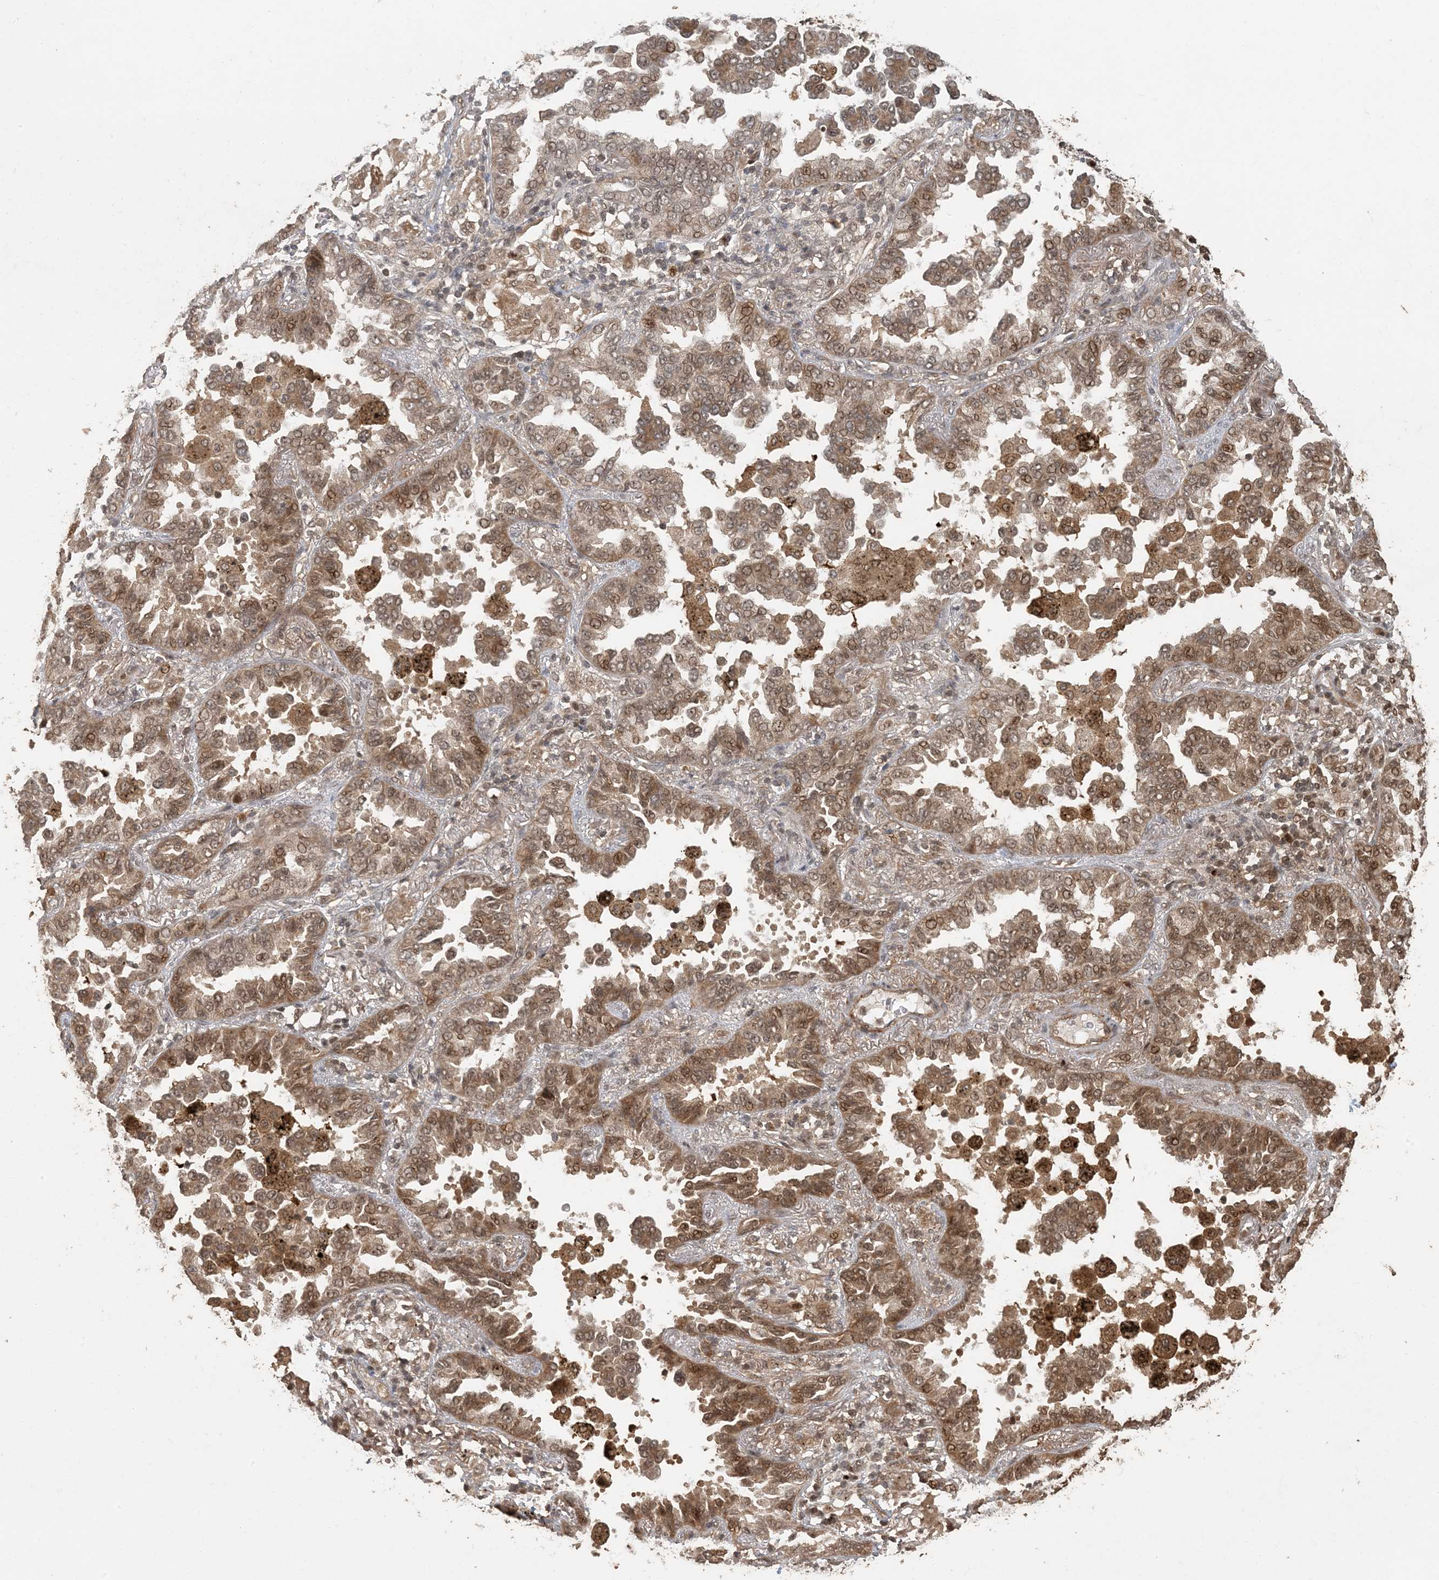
{"staining": {"intensity": "moderate", "quantity": ">75%", "location": "cytoplasmic/membranous,nuclear"}, "tissue": "lung cancer", "cell_type": "Tumor cells", "image_type": "cancer", "snomed": [{"axis": "morphology", "description": "Normal tissue, NOS"}, {"axis": "morphology", "description": "Adenocarcinoma, NOS"}, {"axis": "topography", "description": "Lung"}], "caption": "Immunohistochemical staining of lung cancer exhibits medium levels of moderate cytoplasmic/membranous and nuclear expression in about >75% of tumor cells.", "gene": "ATP13A2", "patient": {"sex": "male", "age": 59}}